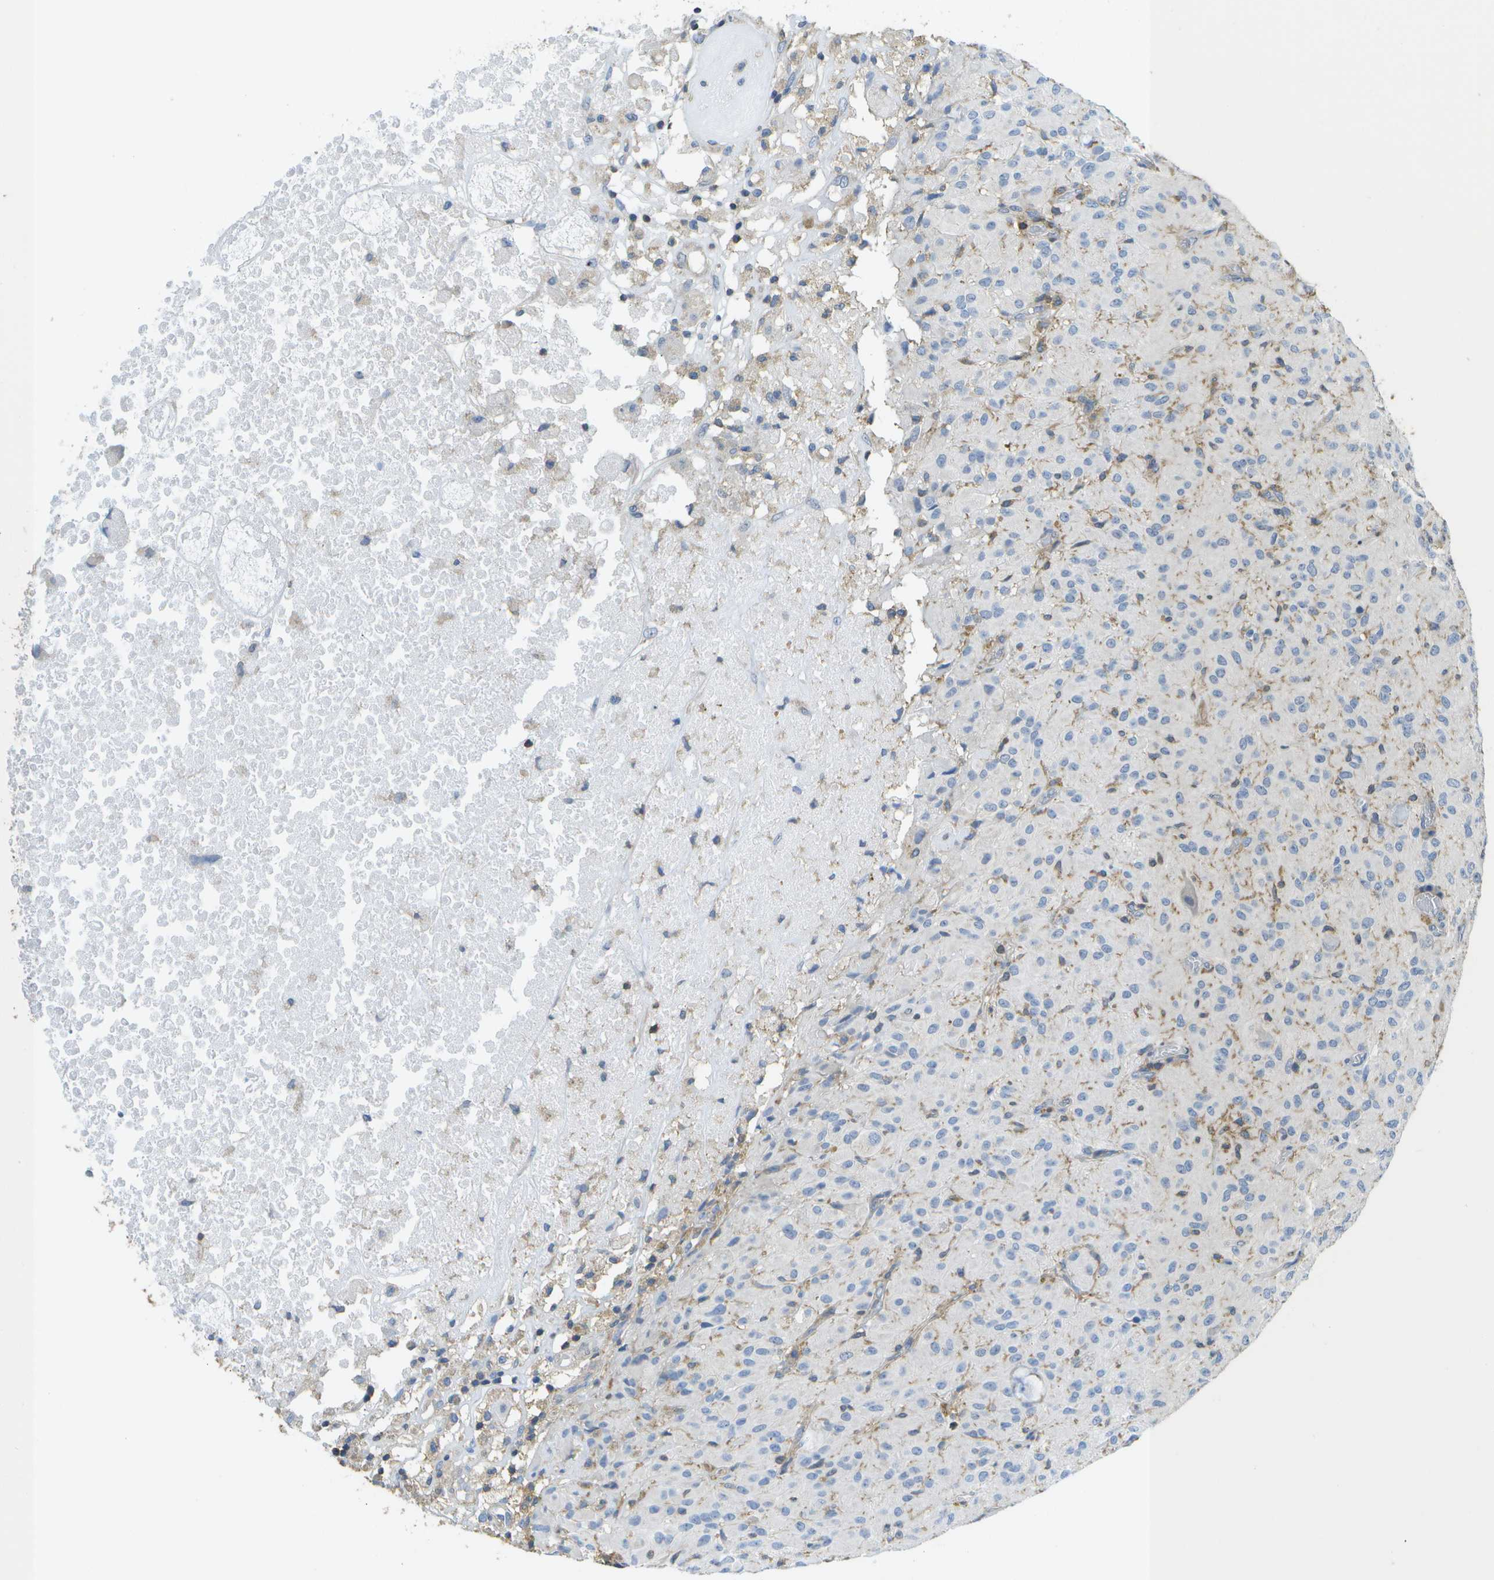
{"staining": {"intensity": "negative", "quantity": "none", "location": "none"}, "tissue": "glioma", "cell_type": "Tumor cells", "image_type": "cancer", "snomed": [{"axis": "morphology", "description": "Glioma, malignant, High grade"}, {"axis": "topography", "description": "Brain"}], "caption": "Human glioma stained for a protein using IHC demonstrates no staining in tumor cells.", "gene": "RCSD1", "patient": {"sex": "female", "age": 59}}